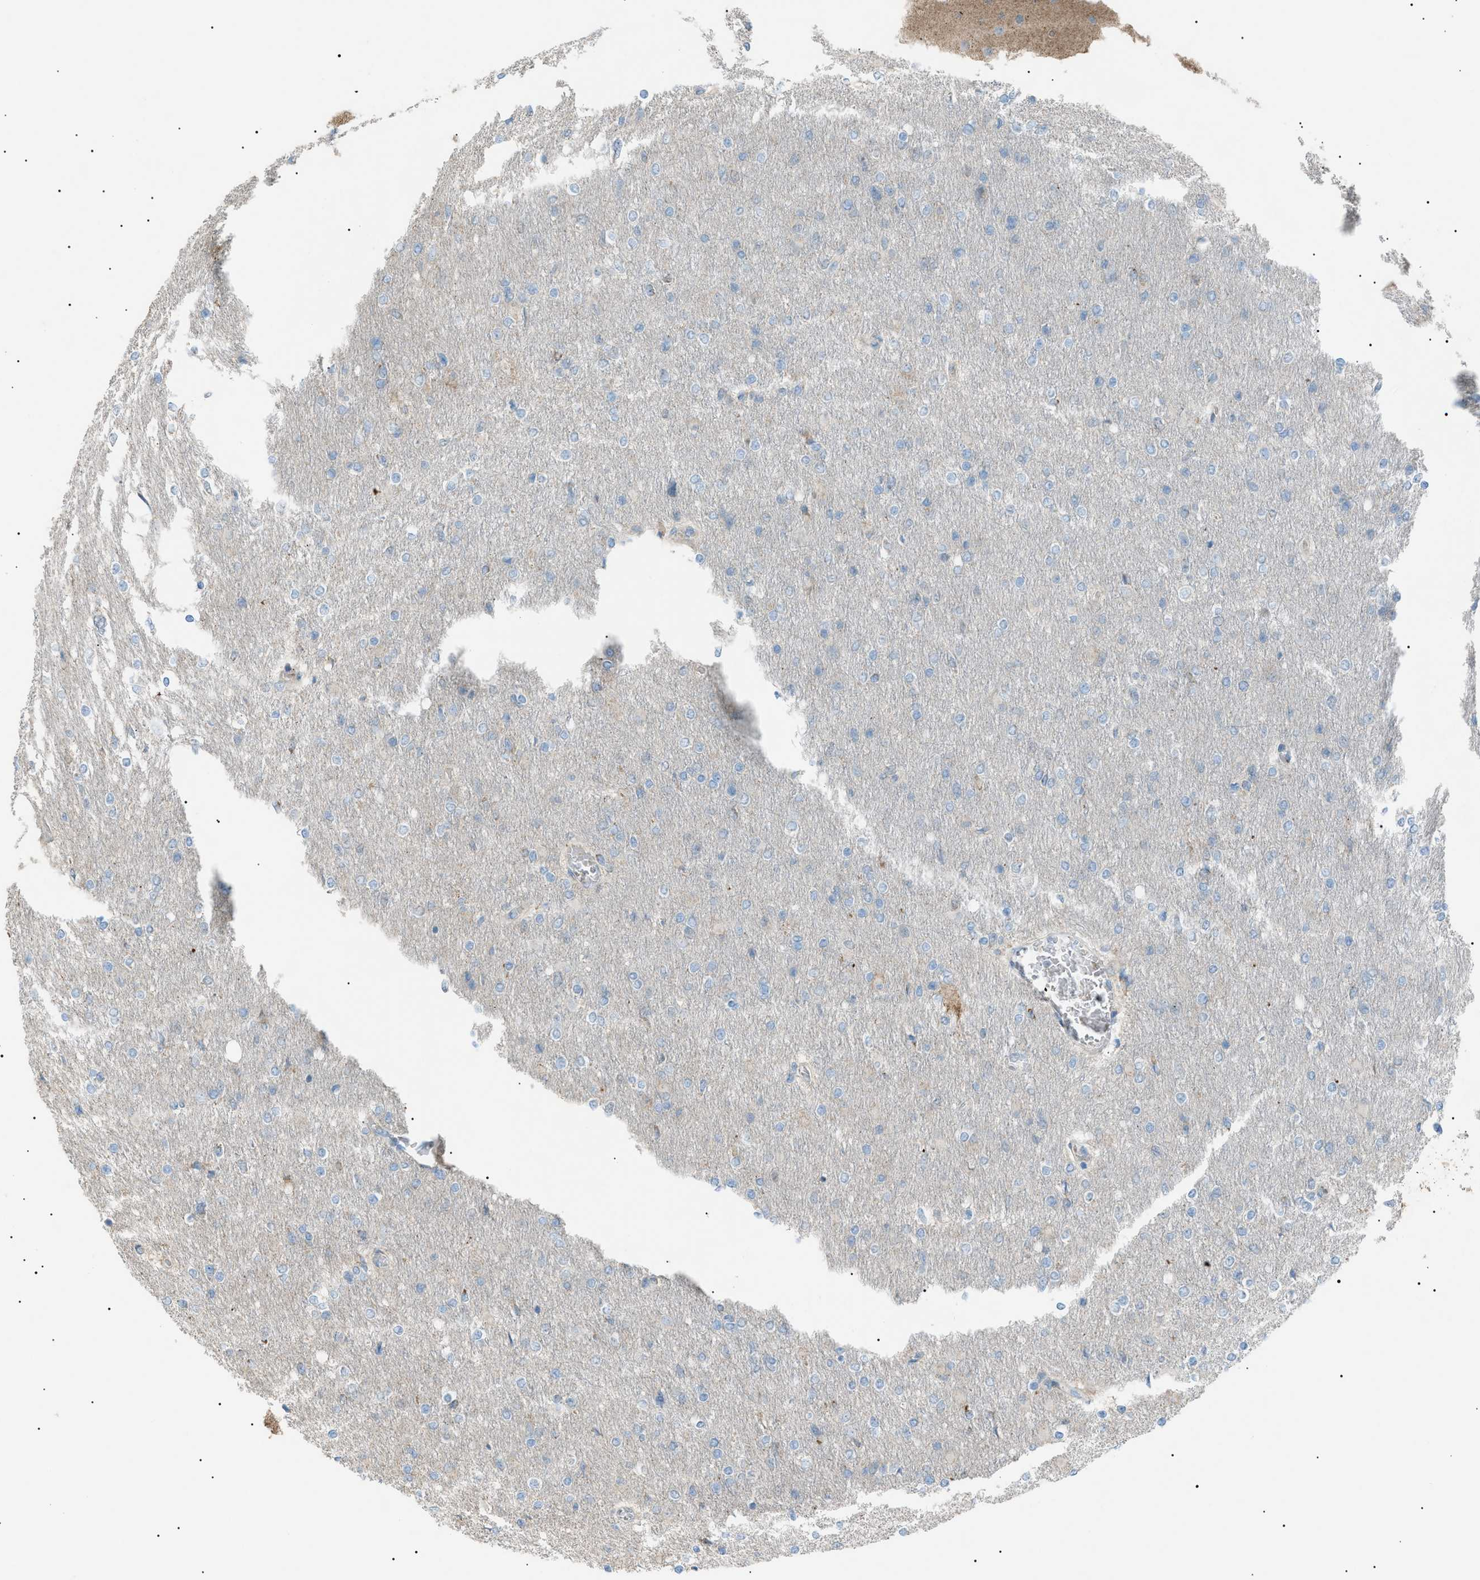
{"staining": {"intensity": "negative", "quantity": "none", "location": "none"}, "tissue": "glioma", "cell_type": "Tumor cells", "image_type": "cancer", "snomed": [{"axis": "morphology", "description": "Glioma, malignant, High grade"}, {"axis": "topography", "description": "Cerebral cortex"}], "caption": "This is a photomicrograph of IHC staining of glioma, which shows no positivity in tumor cells.", "gene": "ZNF516", "patient": {"sex": "female", "age": 36}}